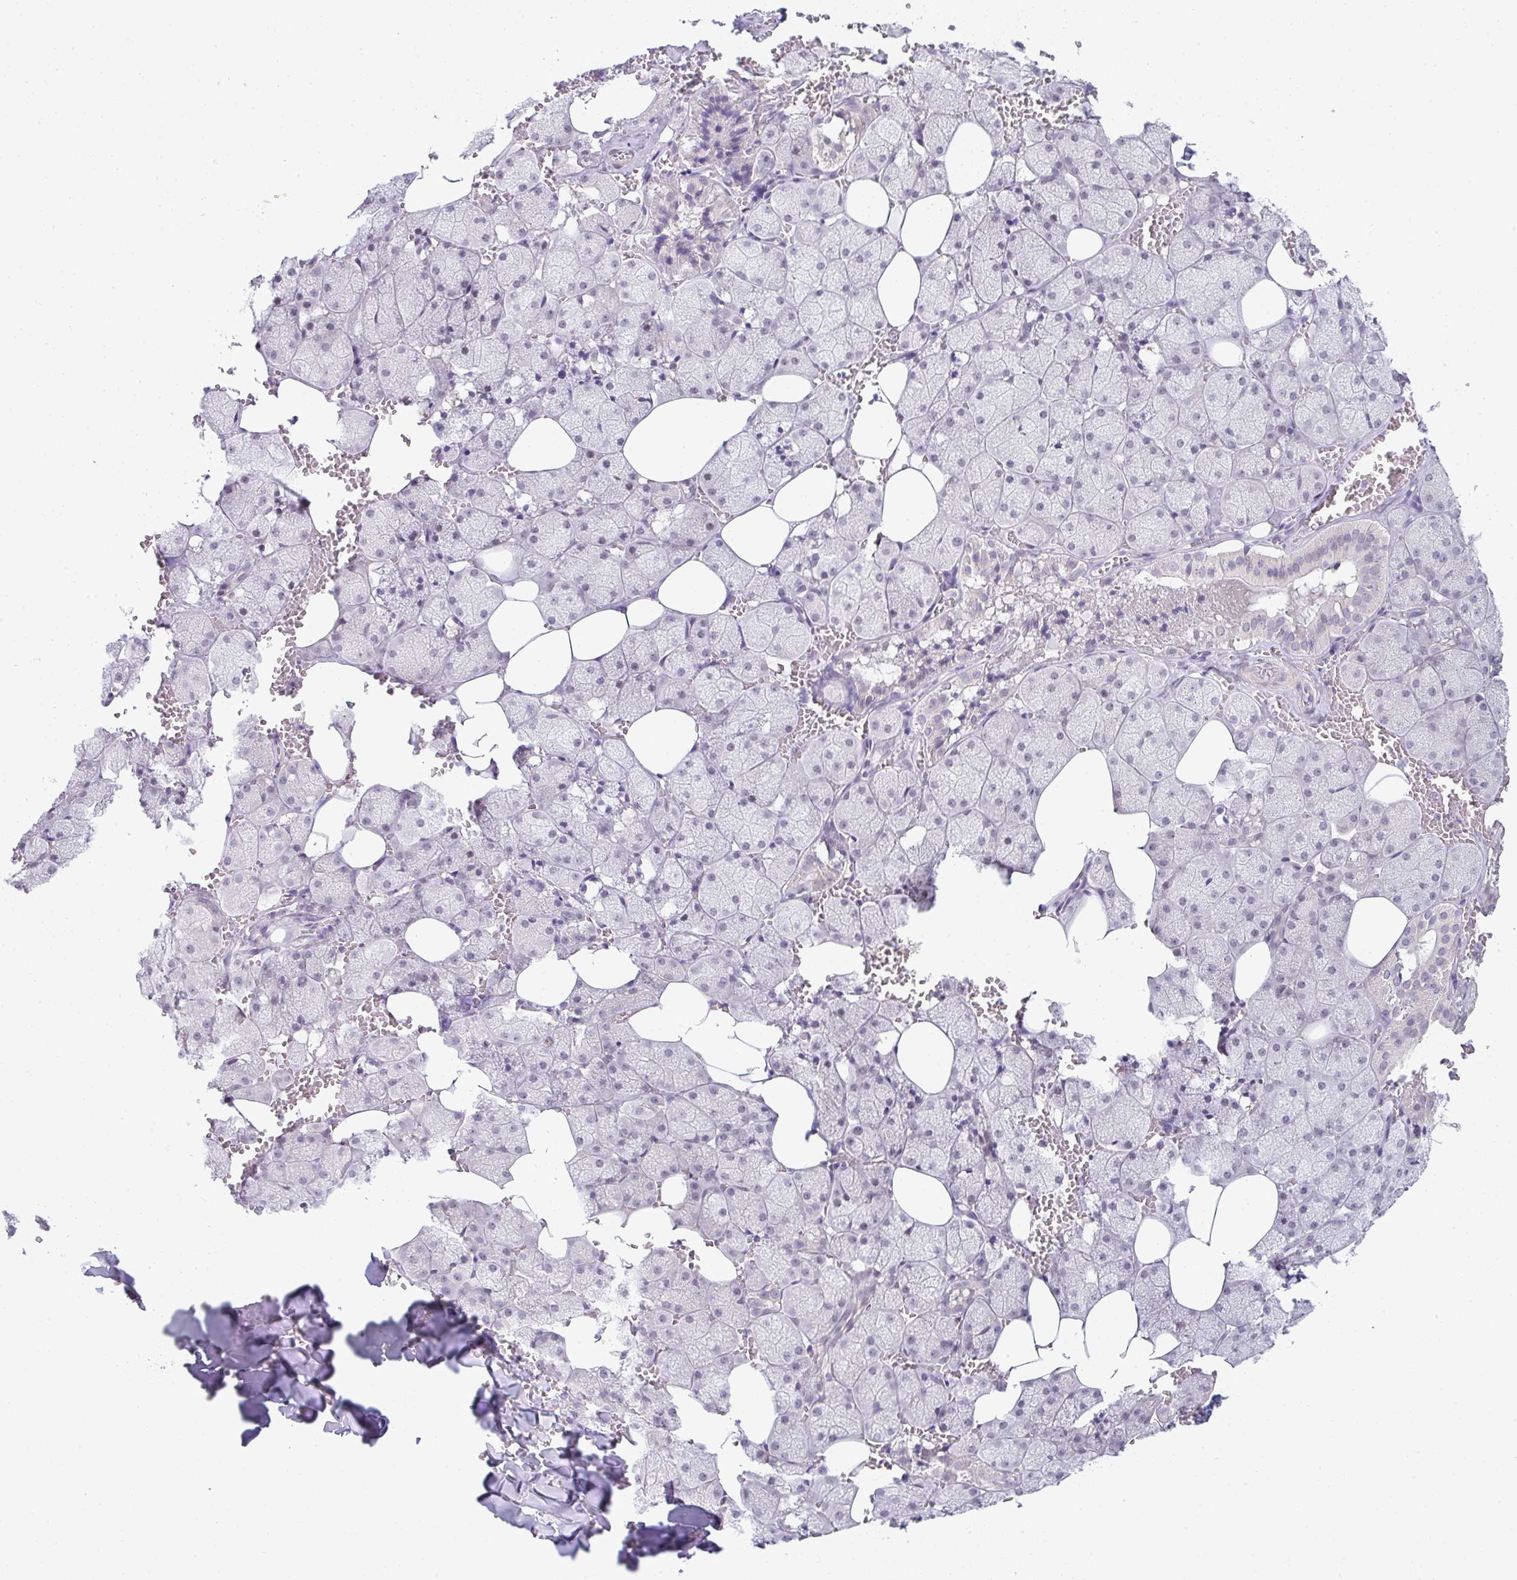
{"staining": {"intensity": "weak", "quantity": "<25%", "location": "nuclear"}, "tissue": "salivary gland", "cell_type": "Glandular cells", "image_type": "normal", "snomed": [{"axis": "morphology", "description": "Normal tissue, NOS"}, {"axis": "topography", "description": "Salivary gland"}, {"axis": "topography", "description": "Peripheral nerve tissue"}], "caption": "Histopathology image shows no protein expression in glandular cells of unremarkable salivary gland. Brightfield microscopy of immunohistochemistry stained with DAB (3,3'-diaminobenzidine) (brown) and hematoxylin (blue), captured at high magnification.", "gene": "TEX33", "patient": {"sex": "male", "age": 38}}